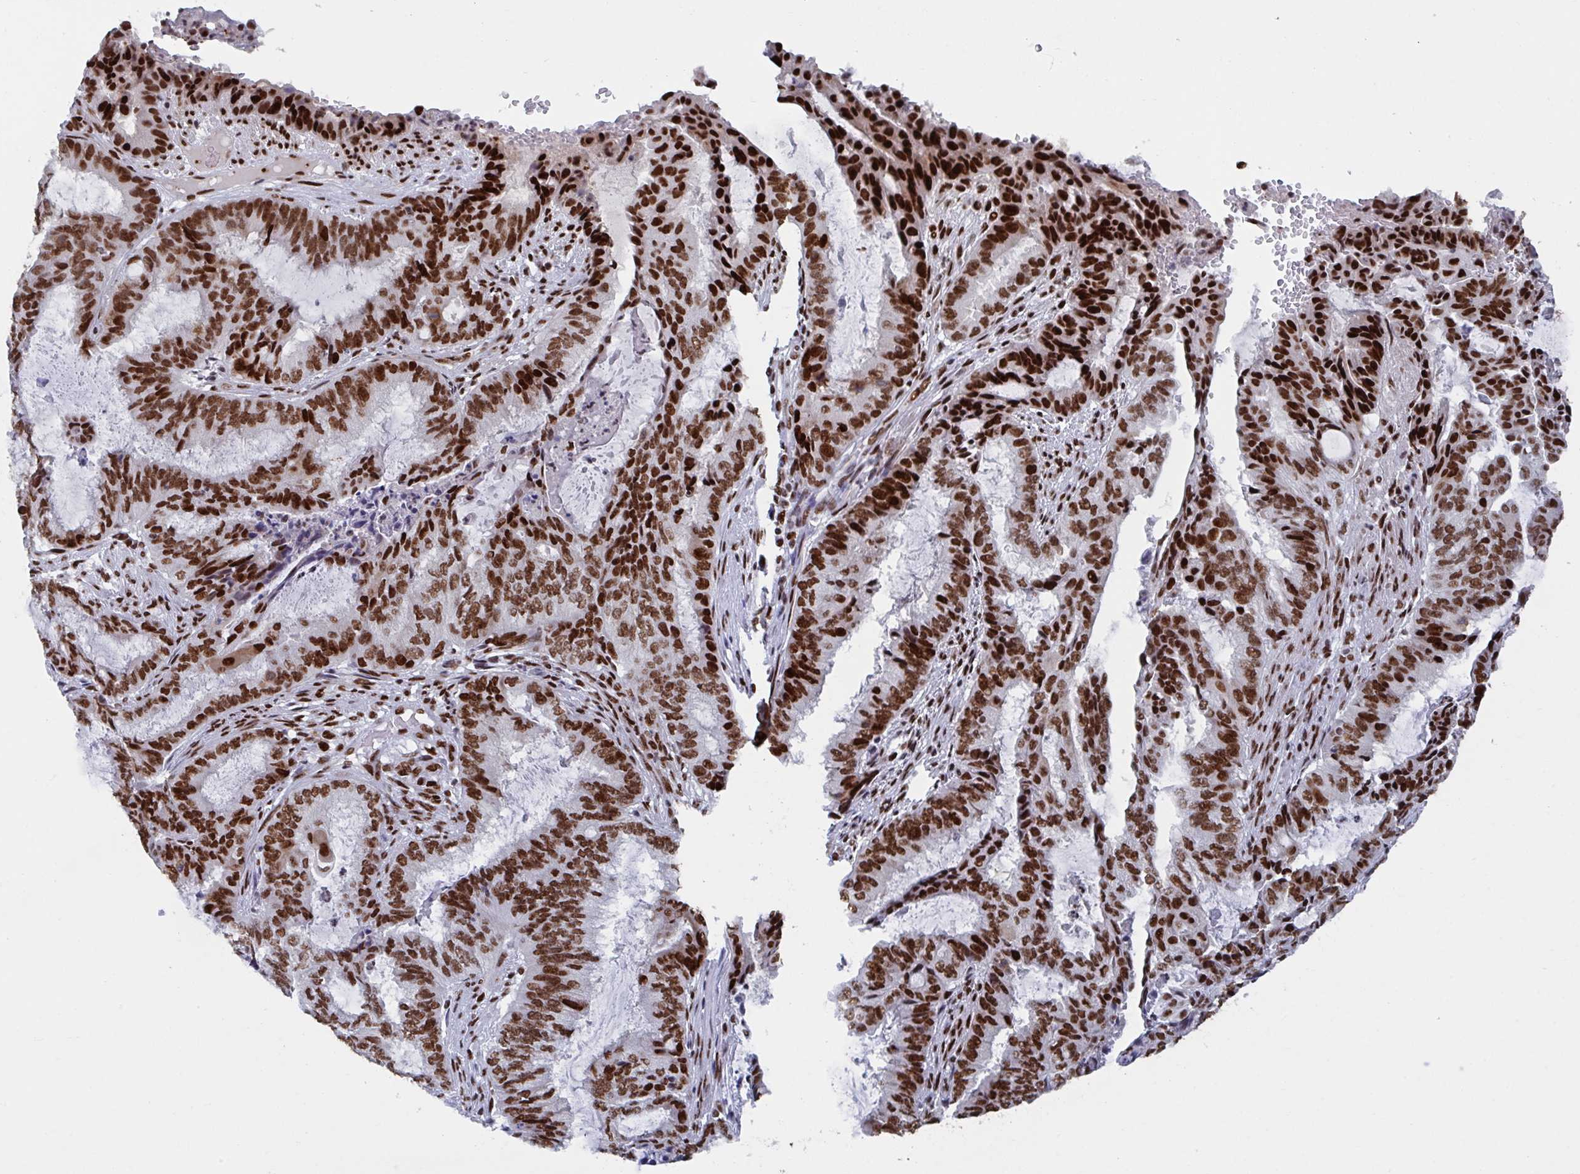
{"staining": {"intensity": "strong", "quantity": ">75%", "location": "nuclear"}, "tissue": "endometrial cancer", "cell_type": "Tumor cells", "image_type": "cancer", "snomed": [{"axis": "morphology", "description": "Adenocarcinoma, NOS"}, {"axis": "topography", "description": "Endometrium"}], "caption": "A high-resolution micrograph shows IHC staining of adenocarcinoma (endometrial), which demonstrates strong nuclear positivity in about >75% of tumor cells.", "gene": "ZNF607", "patient": {"sex": "female", "age": 51}}